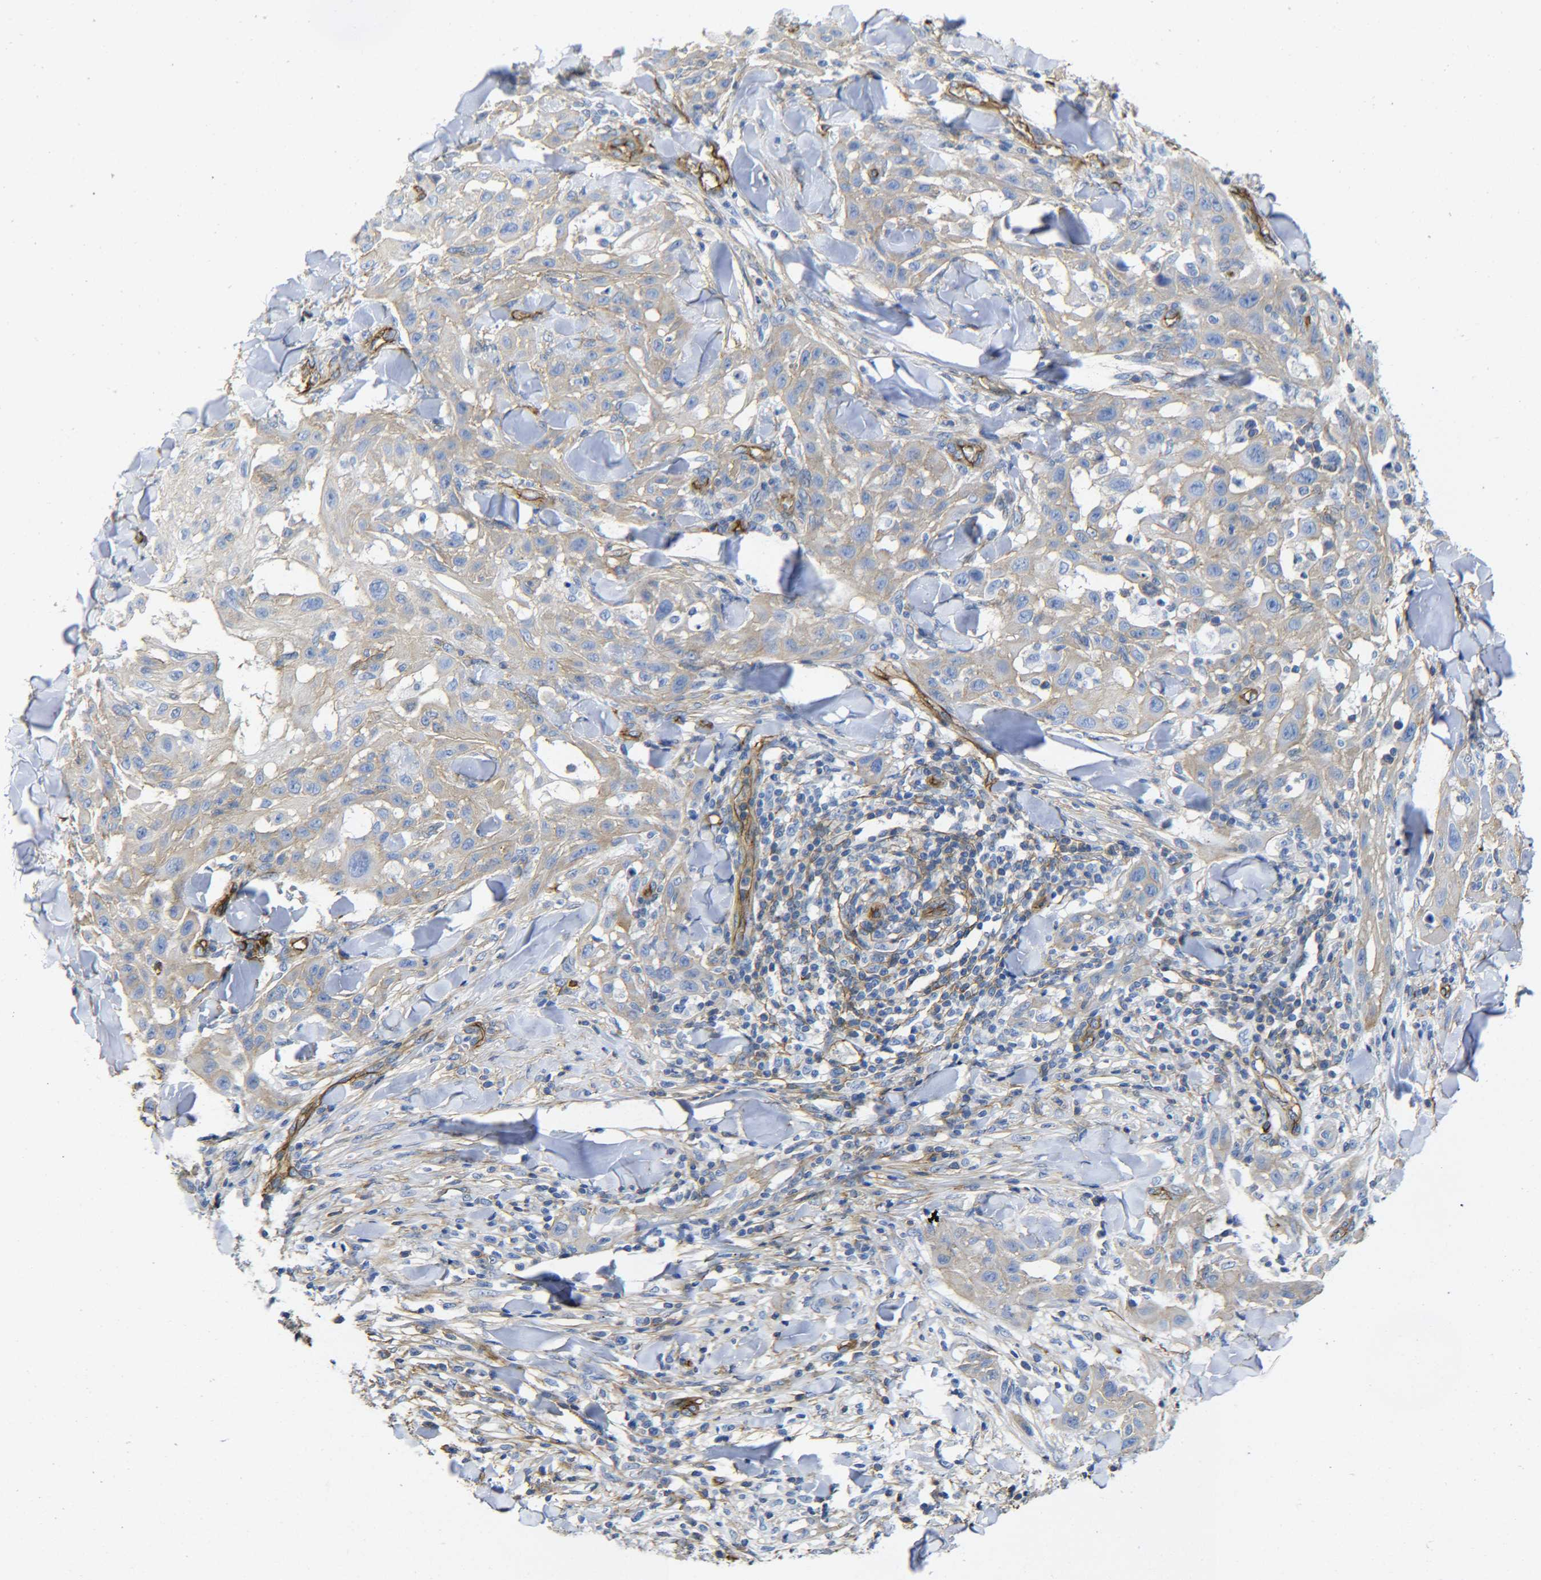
{"staining": {"intensity": "weak", "quantity": ">75%", "location": "cytoplasmic/membranous"}, "tissue": "skin cancer", "cell_type": "Tumor cells", "image_type": "cancer", "snomed": [{"axis": "morphology", "description": "Squamous cell carcinoma, NOS"}, {"axis": "topography", "description": "Skin"}], "caption": "A brown stain labels weak cytoplasmic/membranous positivity of a protein in human skin squamous cell carcinoma tumor cells. The protein is shown in brown color, while the nuclei are stained blue.", "gene": "SPTBN1", "patient": {"sex": "male", "age": 24}}